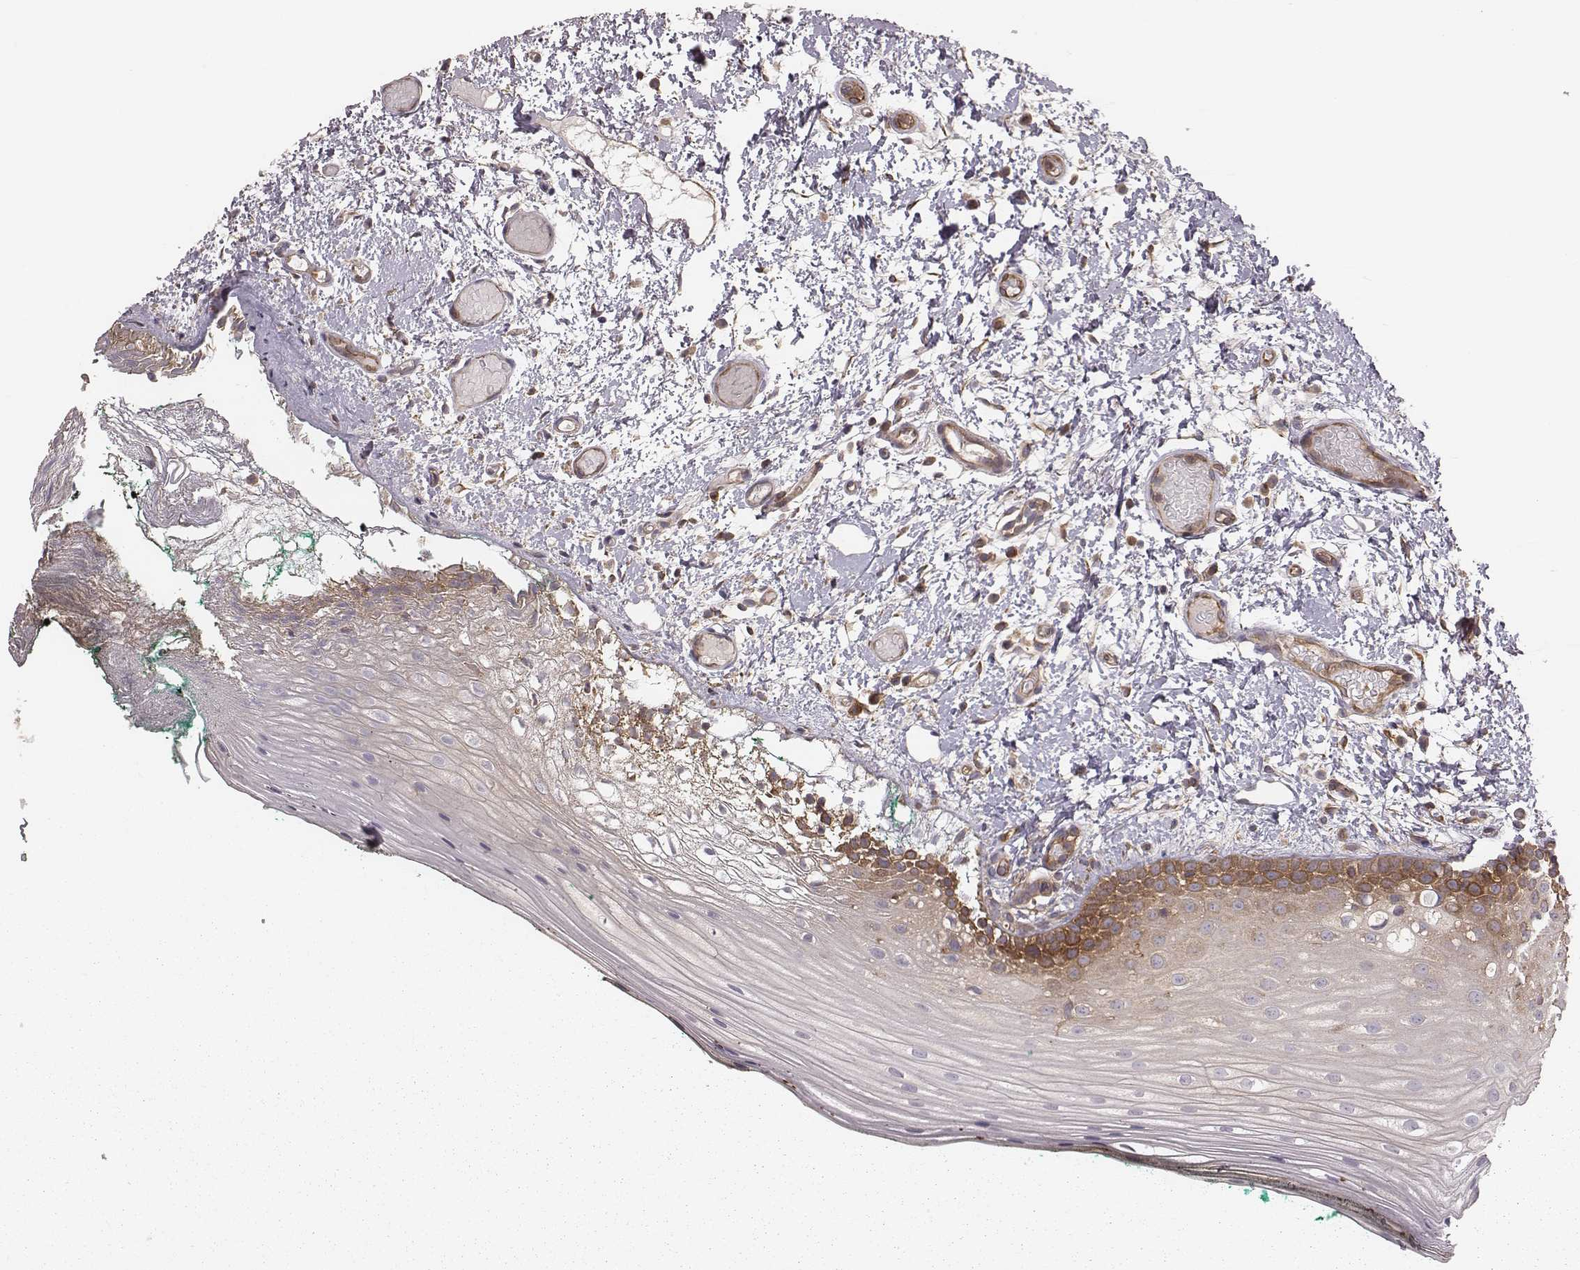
{"staining": {"intensity": "moderate", "quantity": "25%-75%", "location": "cytoplasmic/membranous"}, "tissue": "oral mucosa", "cell_type": "Squamous epithelial cells", "image_type": "normal", "snomed": [{"axis": "morphology", "description": "Normal tissue, NOS"}, {"axis": "topography", "description": "Oral tissue"}], "caption": "An immunohistochemistry photomicrograph of normal tissue is shown. Protein staining in brown labels moderate cytoplasmic/membranous positivity in oral mucosa within squamous epithelial cells.", "gene": "CAD", "patient": {"sex": "female", "age": 83}}